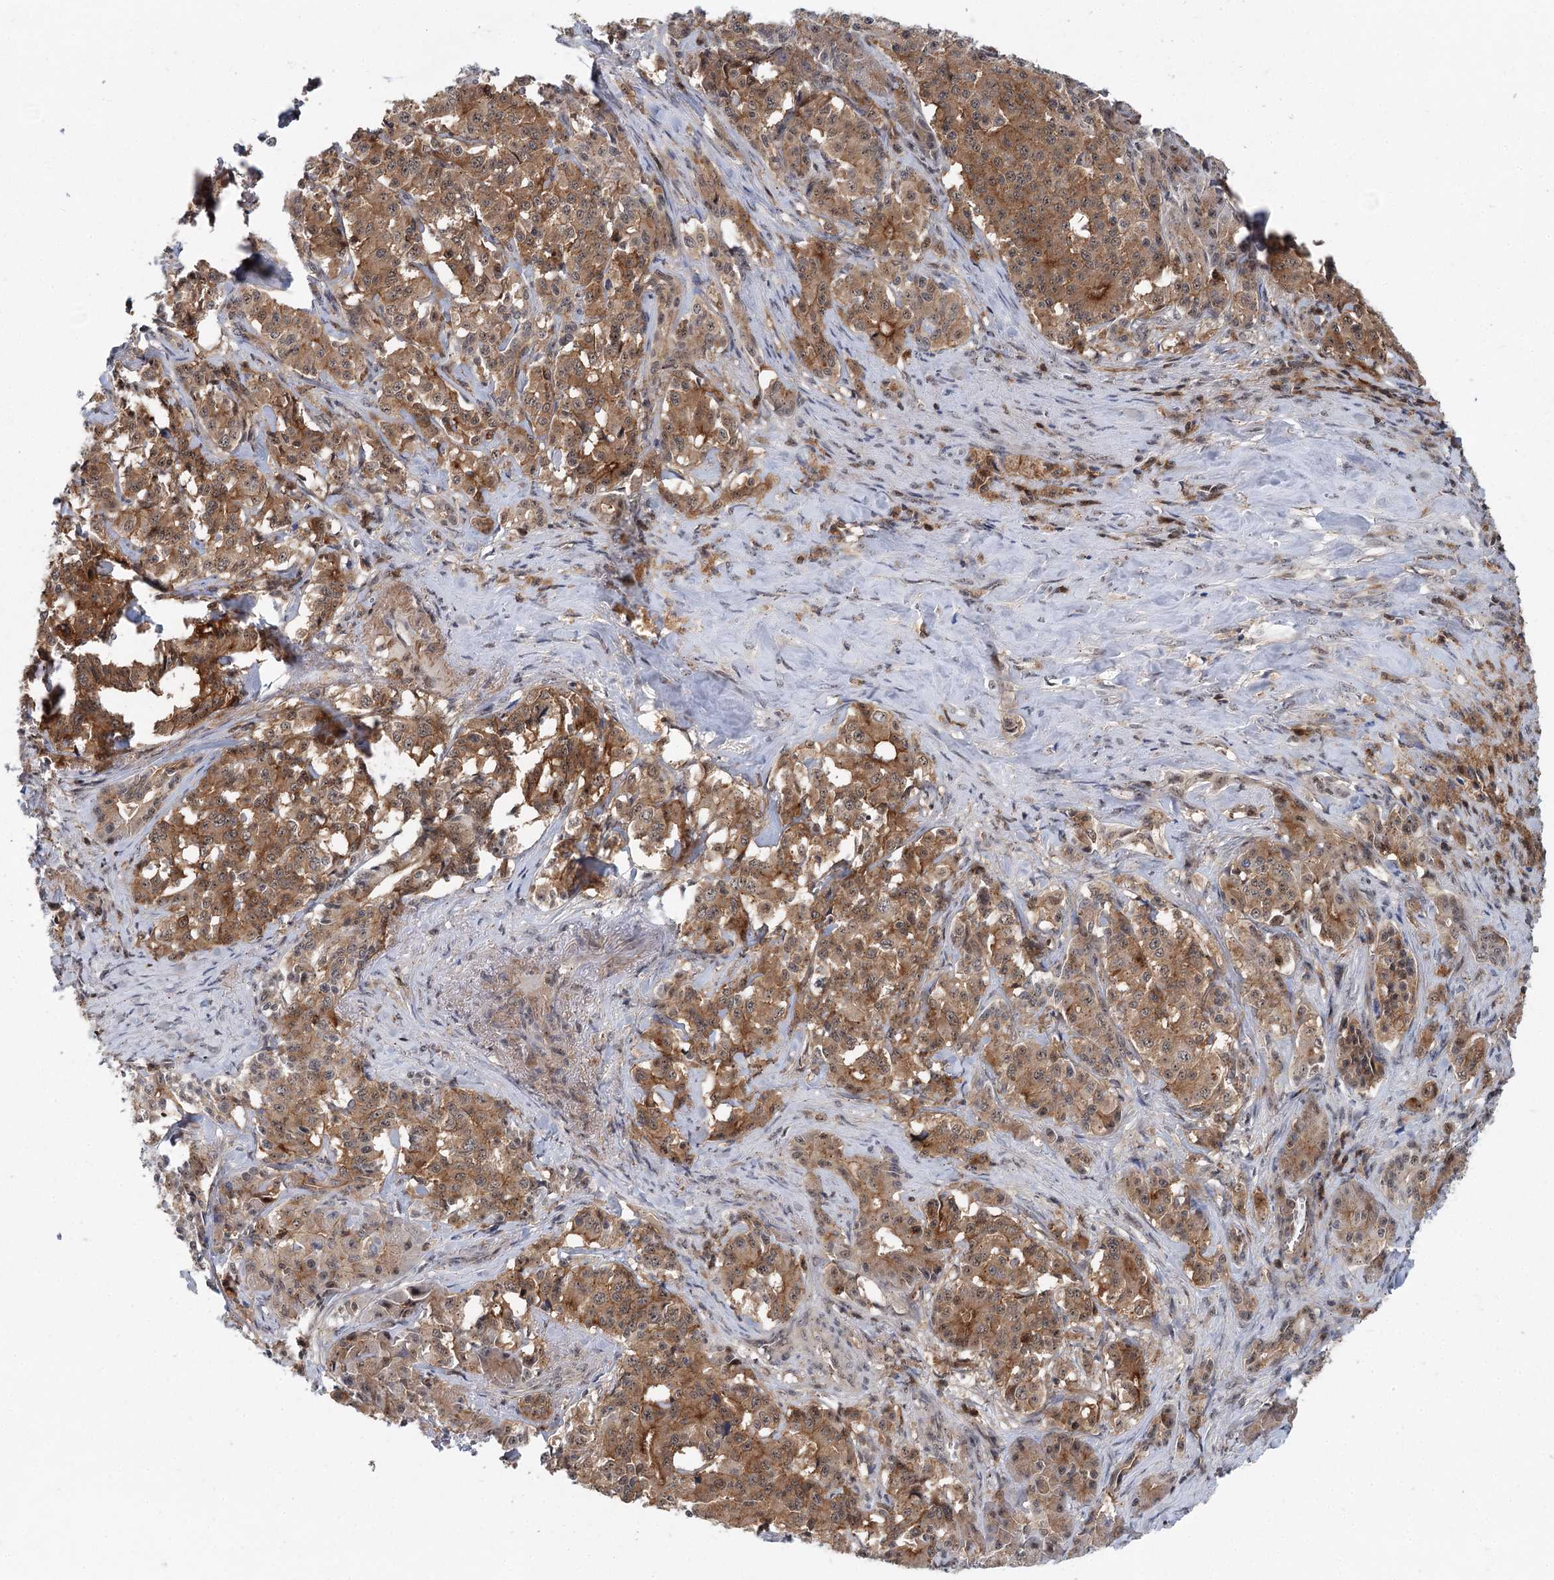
{"staining": {"intensity": "moderate", "quantity": ">75%", "location": "cytoplasmic/membranous,nuclear"}, "tissue": "pancreatic cancer", "cell_type": "Tumor cells", "image_type": "cancer", "snomed": [{"axis": "morphology", "description": "Adenocarcinoma, NOS"}, {"axis": "topography", "description": "Pancreas"}], "caption": "Moderate cytoplasmic/membranous and nuclear expression for a protein is identified in approximately >75% of tumor cells of pancreatic cancer using immunohistochemistry.", "gene": "CDC42SE2", "patient": {"sex": "female", "age": 74}}